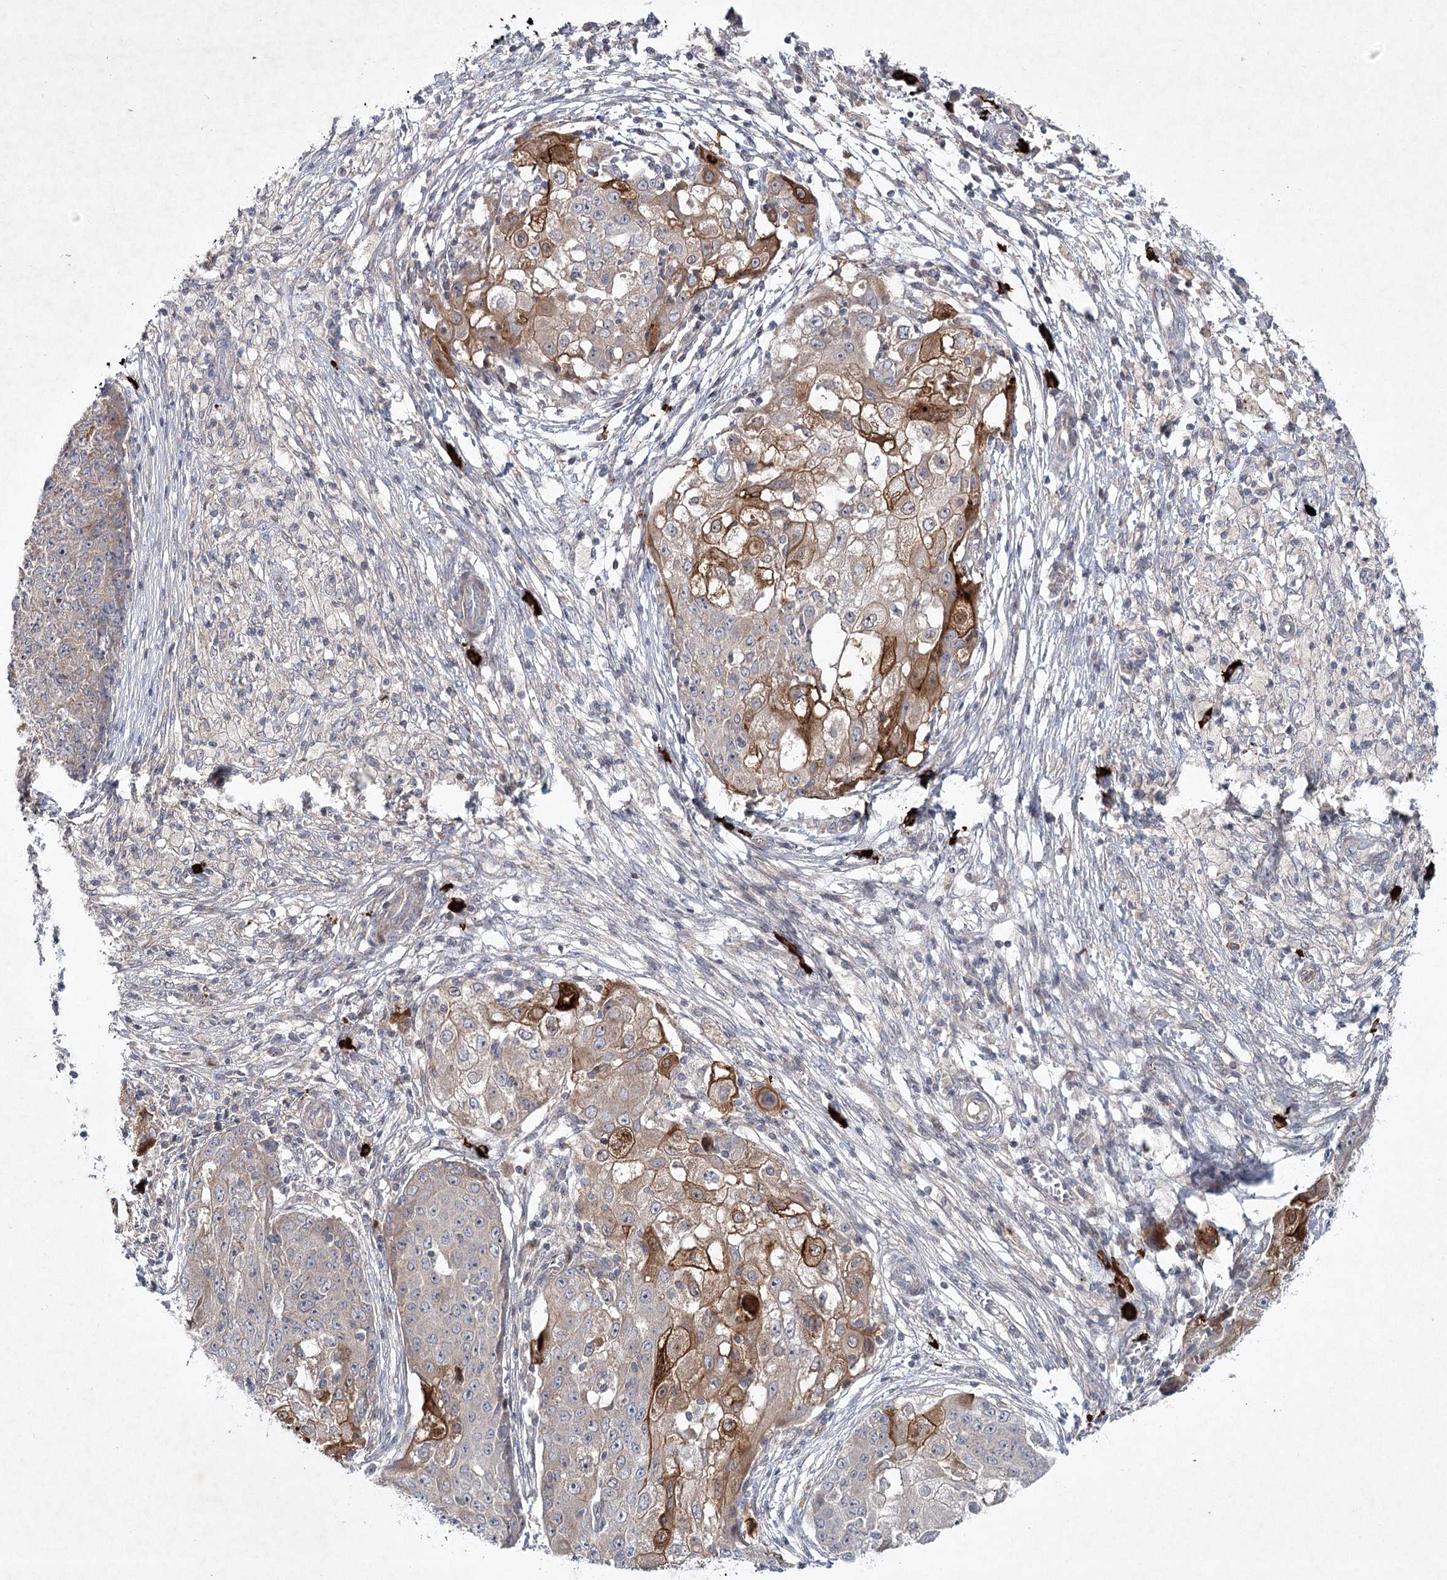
{"staining": {"intensity": "strong", "quantity": "25%-75%", "location": "cytoplasmic/membranous"}, "tissue": "ovarian cancer", "cell_type": "Tumor cells", "image_type": "cancer", "snomed": [{"axis": "morphology", "description": "Carcinoma, endometroid"}, {"axis": "topography", "description": "Ovary"}], "caption": "Ovarian cancer stained with DAB immunohistochemistry (IHC) demonstrates high levels of strong cytoplasmic/membranous staining in approximately 25%-75% of tumor cells.", "gene": "MAP3K13", "patient": {"sex": "female", "age": 42}}